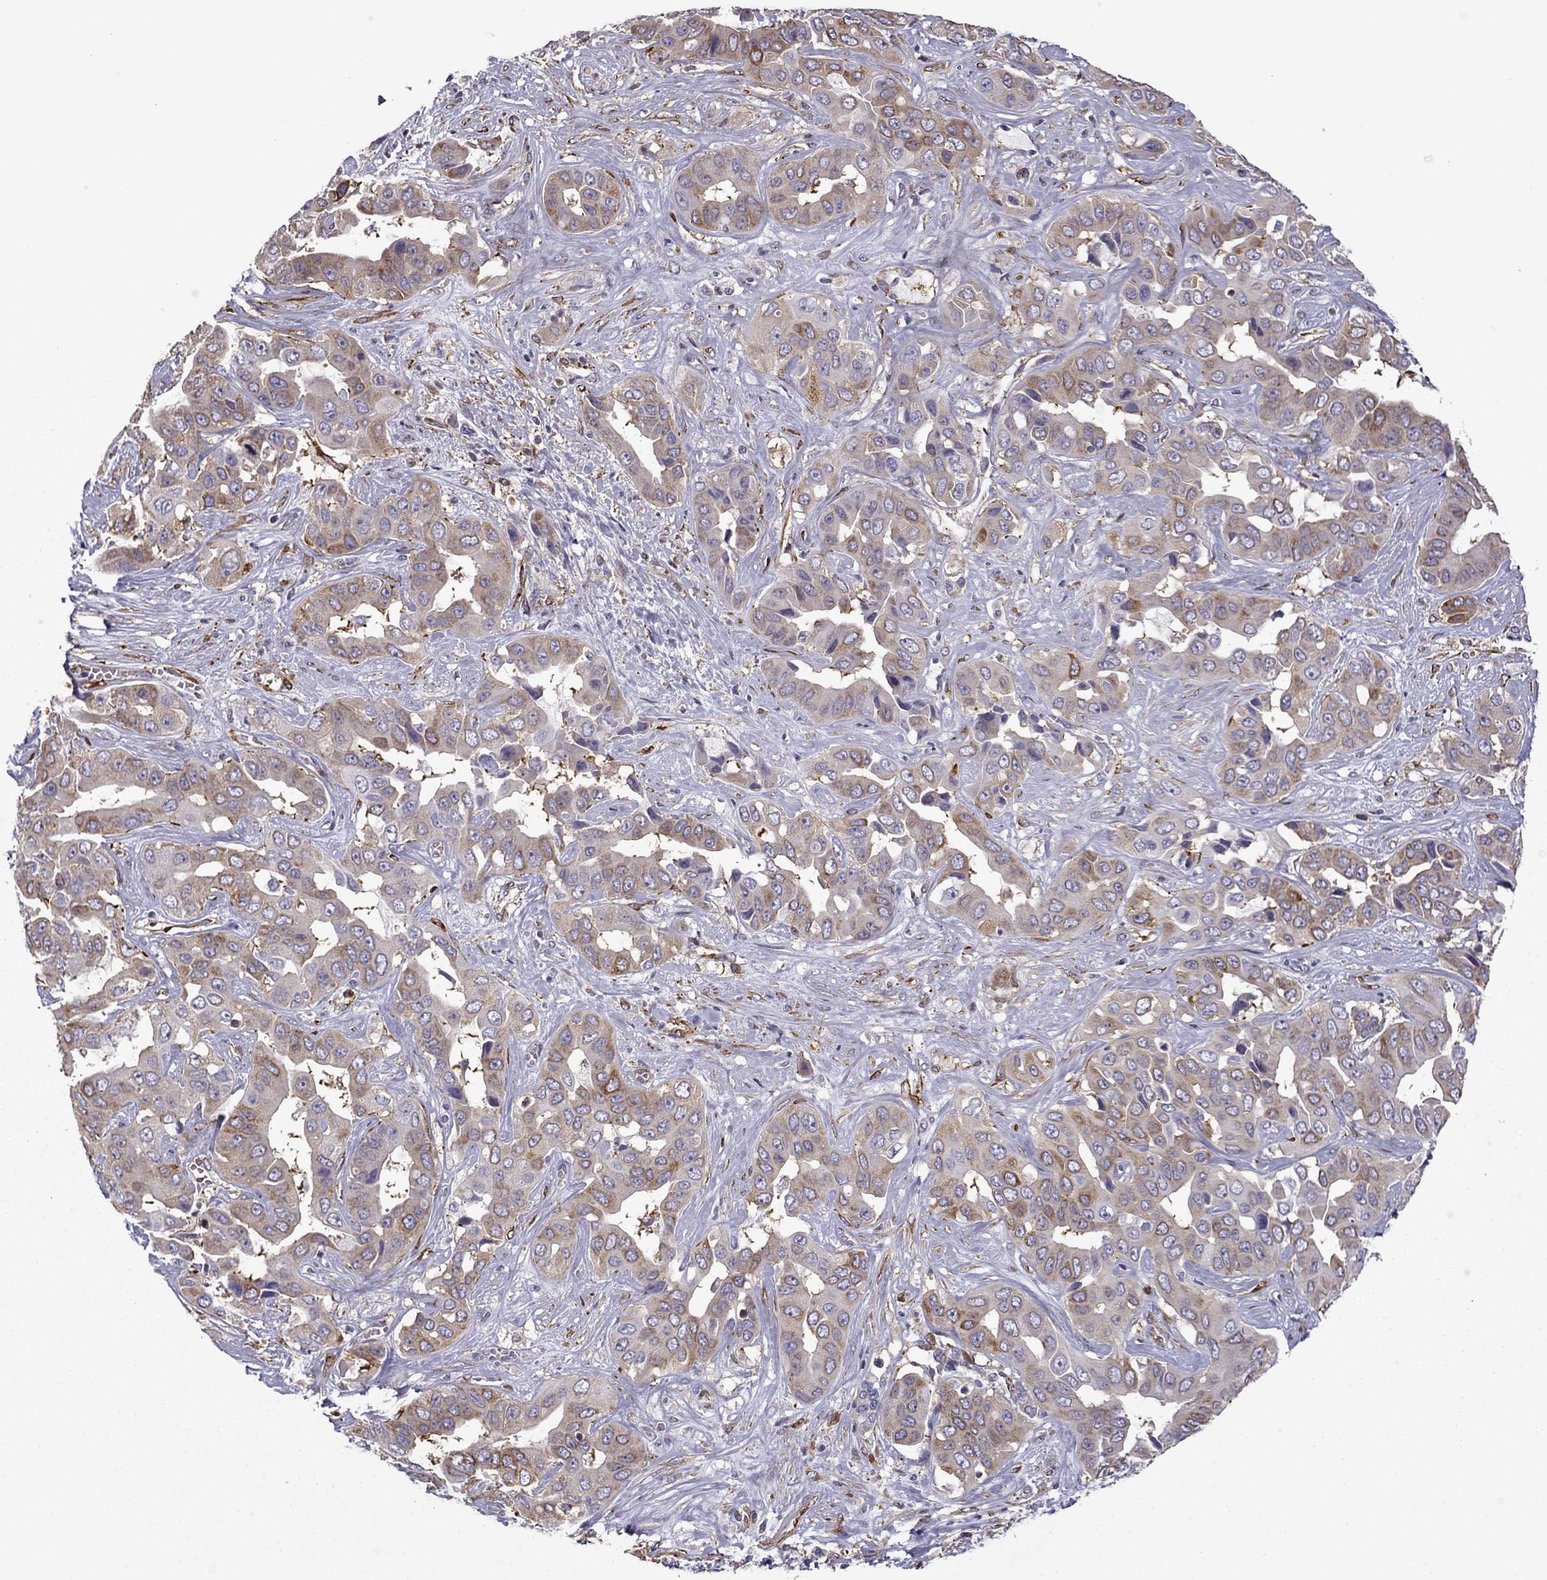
{"staining": {"intensity": "strong", "quantity": "<25%", "location": "cytoplasmic/membranous"}, "tissue": "liver cancer", "cell_type": "Tumor cells", "image_type": "cancer", "snomed": [{"axis": "morphology", "description": "Cholangiocarcinoma"}, {"axis": "topography", "description": "Liver"}], "caption": "Human liver cancer (cholangiocarcinoma) stained for a protein (brown) shows strong cytoplasmic/membranous positive positivity in about <25% of tumor cells.", "gene": "MAP4", "patient": {"sex": "female", "age": 52}}